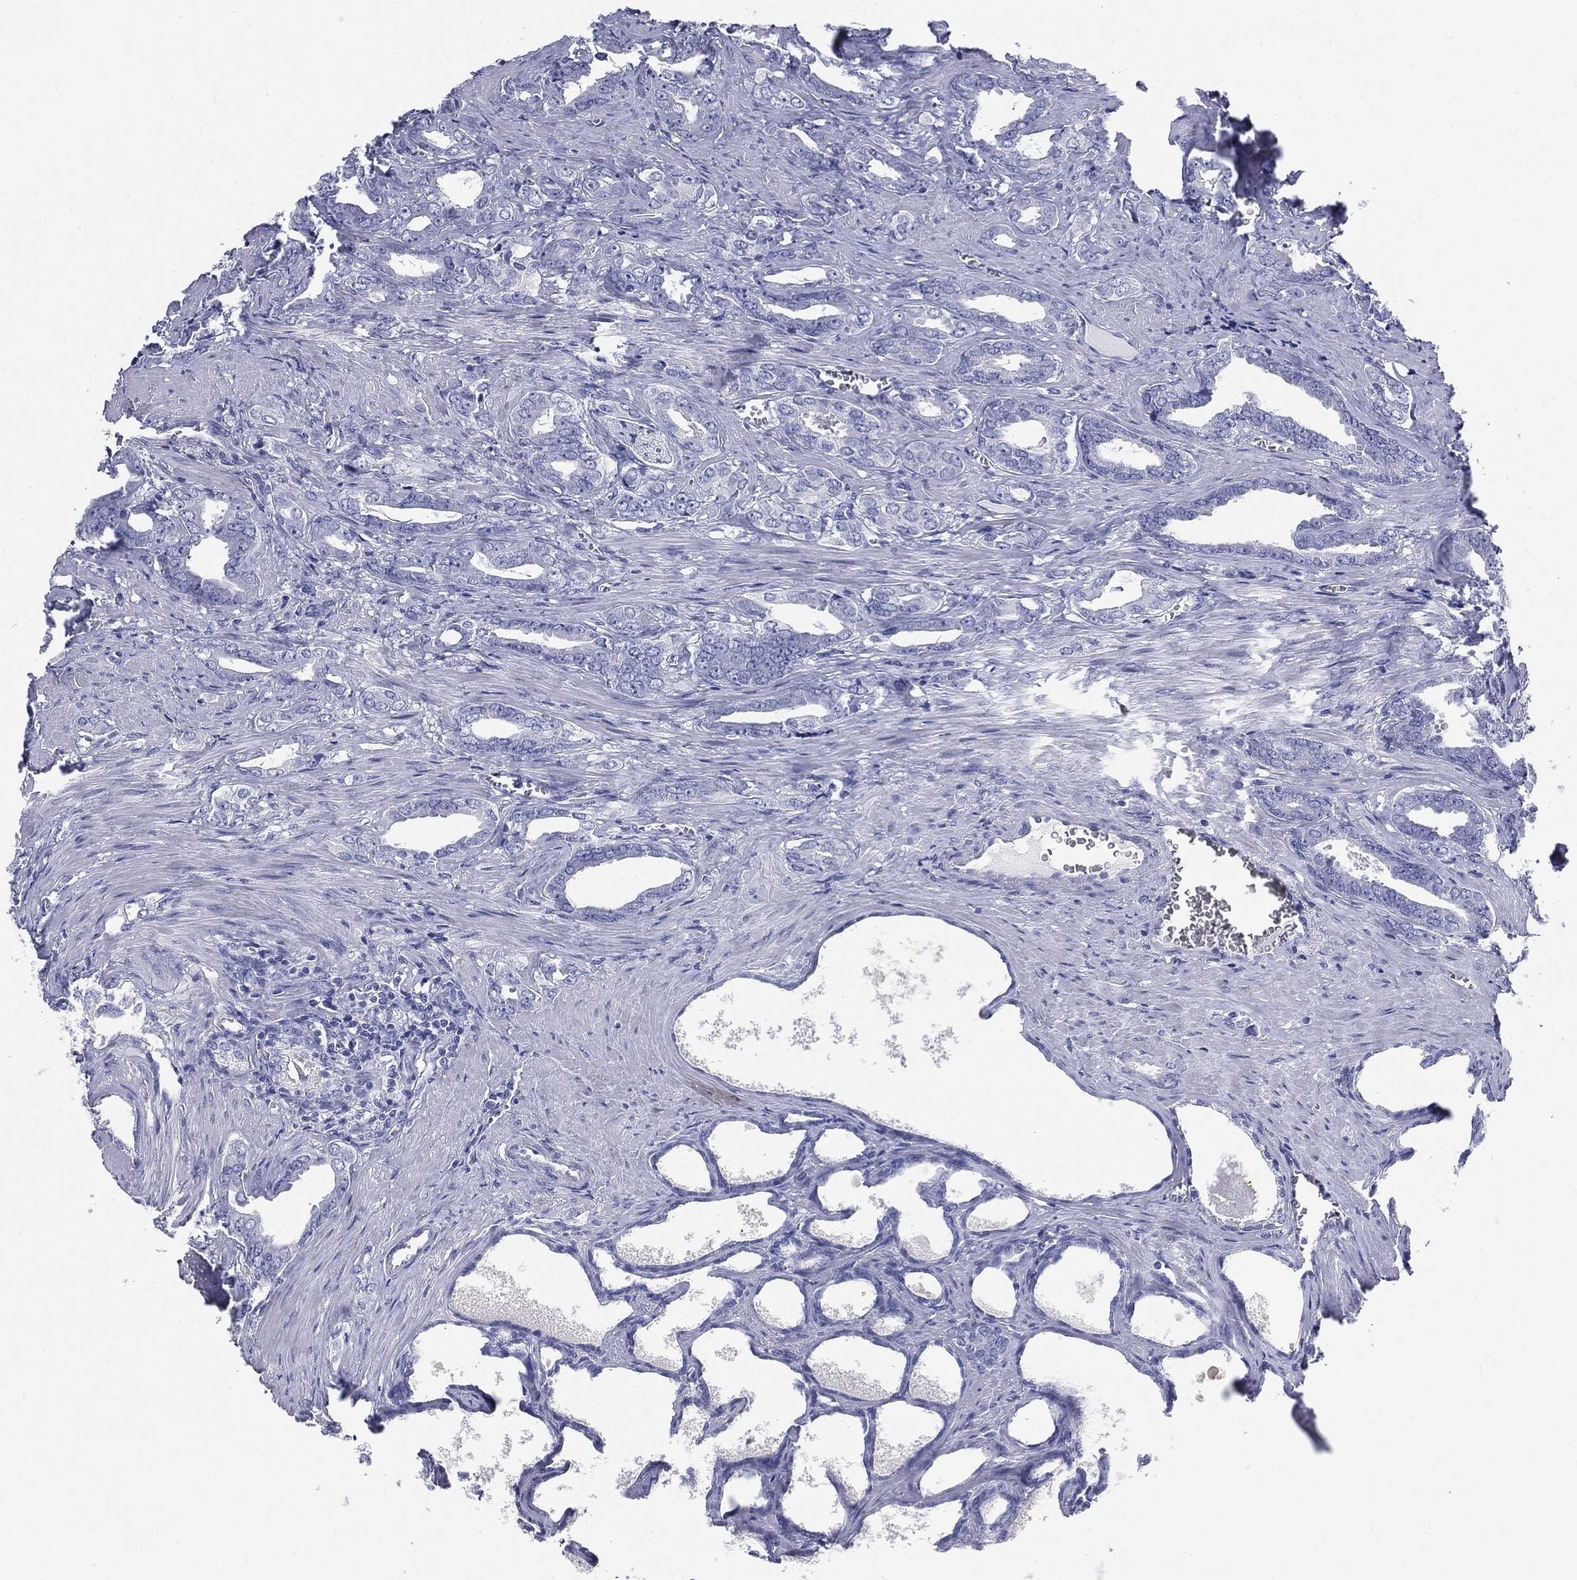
{"staining": {"intensity": "negative", "quantity": "none", "location": "none"}, "tissue": "prostate cancer", "cell_type": "Tumor cells", "image_type": "cancer", "snomed": [{"axis": "morphology", "description": "Adenocarcinoma, NOS"}, {"axis": "topography", "description": "Prostate"}], "caption": "Human prostate cancer stained for a protein using immunohistochemistry (IHC) exhibits no expression in tumor cells.", "gene": "CUZD1", "patient": {"sex": "male", "age": 66}}